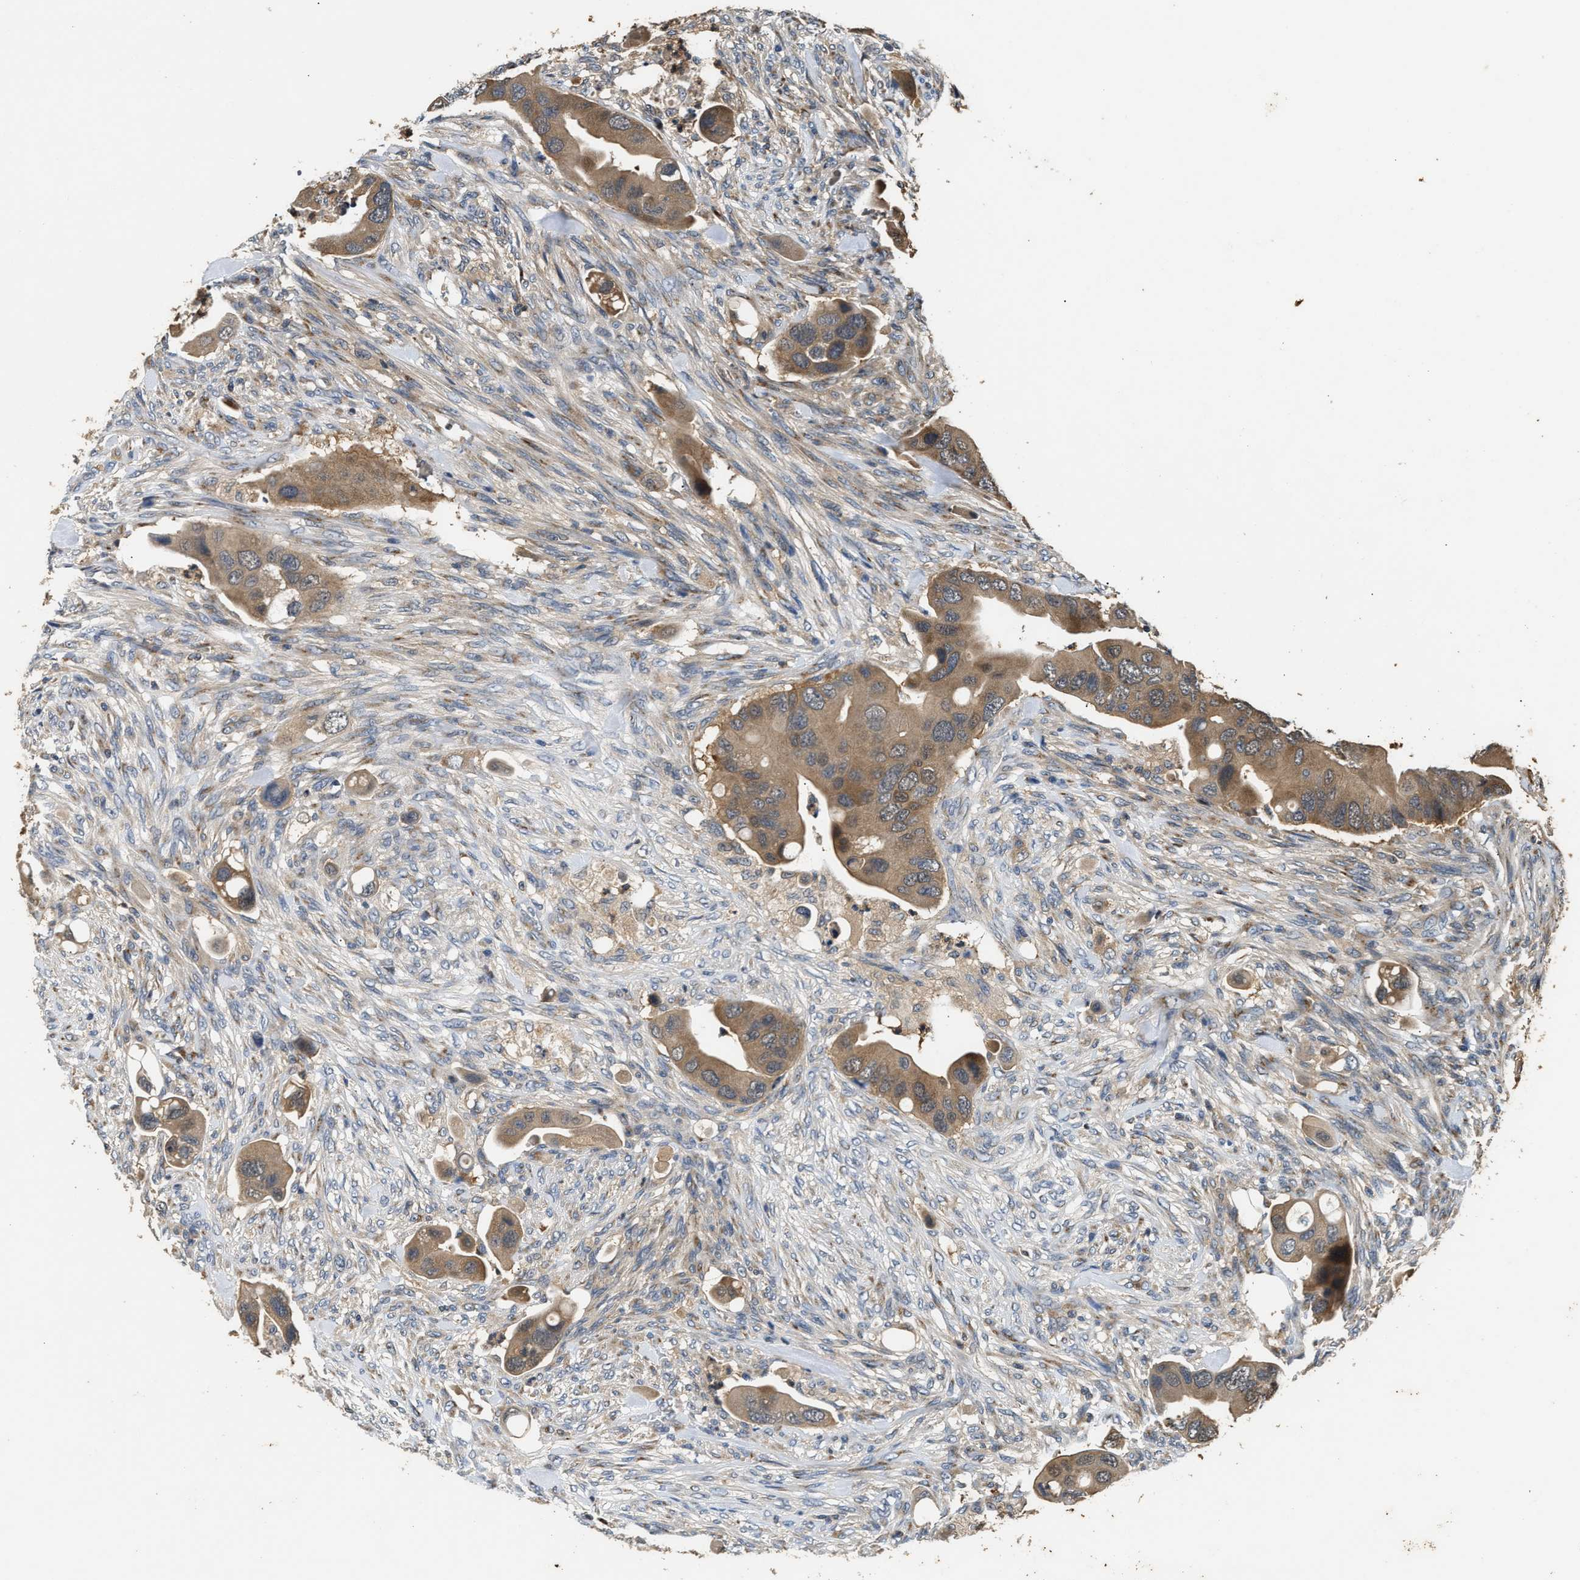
{"staining": {"intensity": "moderate", "quantity": ">75%", "location": "cytoplasmic/membranous"}, "tissue": "colorectal cancer", "cell_type": "Tumor cells", "image_type": "cancer", "snomed": [{"axis": "morphology", "description": "Adenocarcinoma, NOS"}, {"axis": "topography", "description": "Rectum"}], "caption": "Immunohistochemistry (IHC) (DAB) staining of colorectal cancer demonstrates moderate cytoplasmic/membranous protein staining in about >75% of tumor cells.", "gene": "CHUK", "patient": {"sex": "female", "age": 57}}